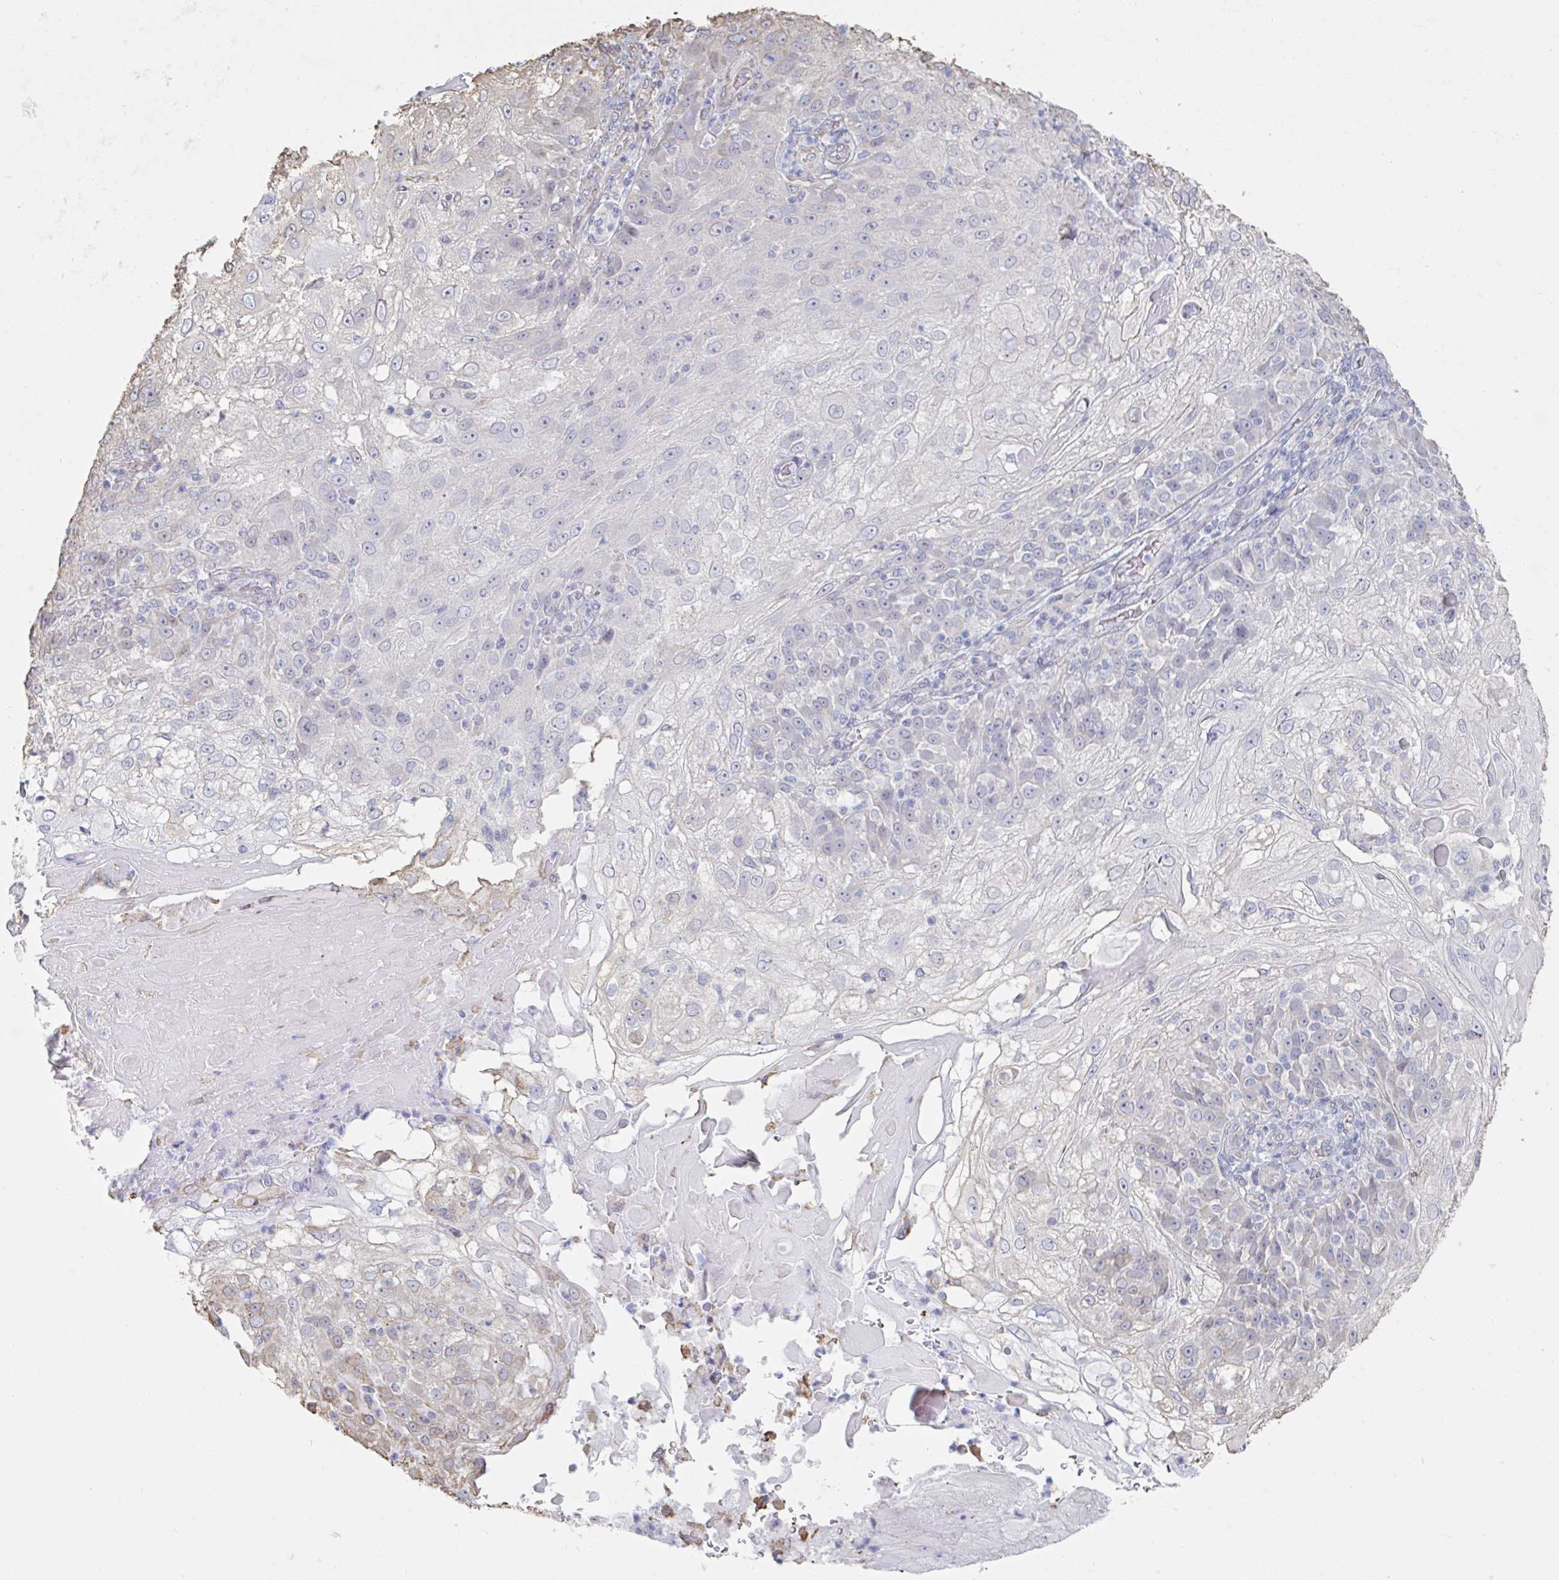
{"staining": {"intensity": "negative", "quantity": "none", "location": "none"}, "tissue": "skin cancer", "cell_type": "Tumor cells", "image_type": "cancer", "snomed": [{"axis": "morphology", "description": "Normal tissue, NOS"}, {"axis": "morphology", "description": "Squamous cell carcinoma, NOS"}, {"axis": "topography", "description": "Skin"}], "caption": "A photomicrograph of human skin cancer is negative for staining in tumor cells.", "gene": "RAB5IF", "patient": {"sex": "female", "age": 83}}